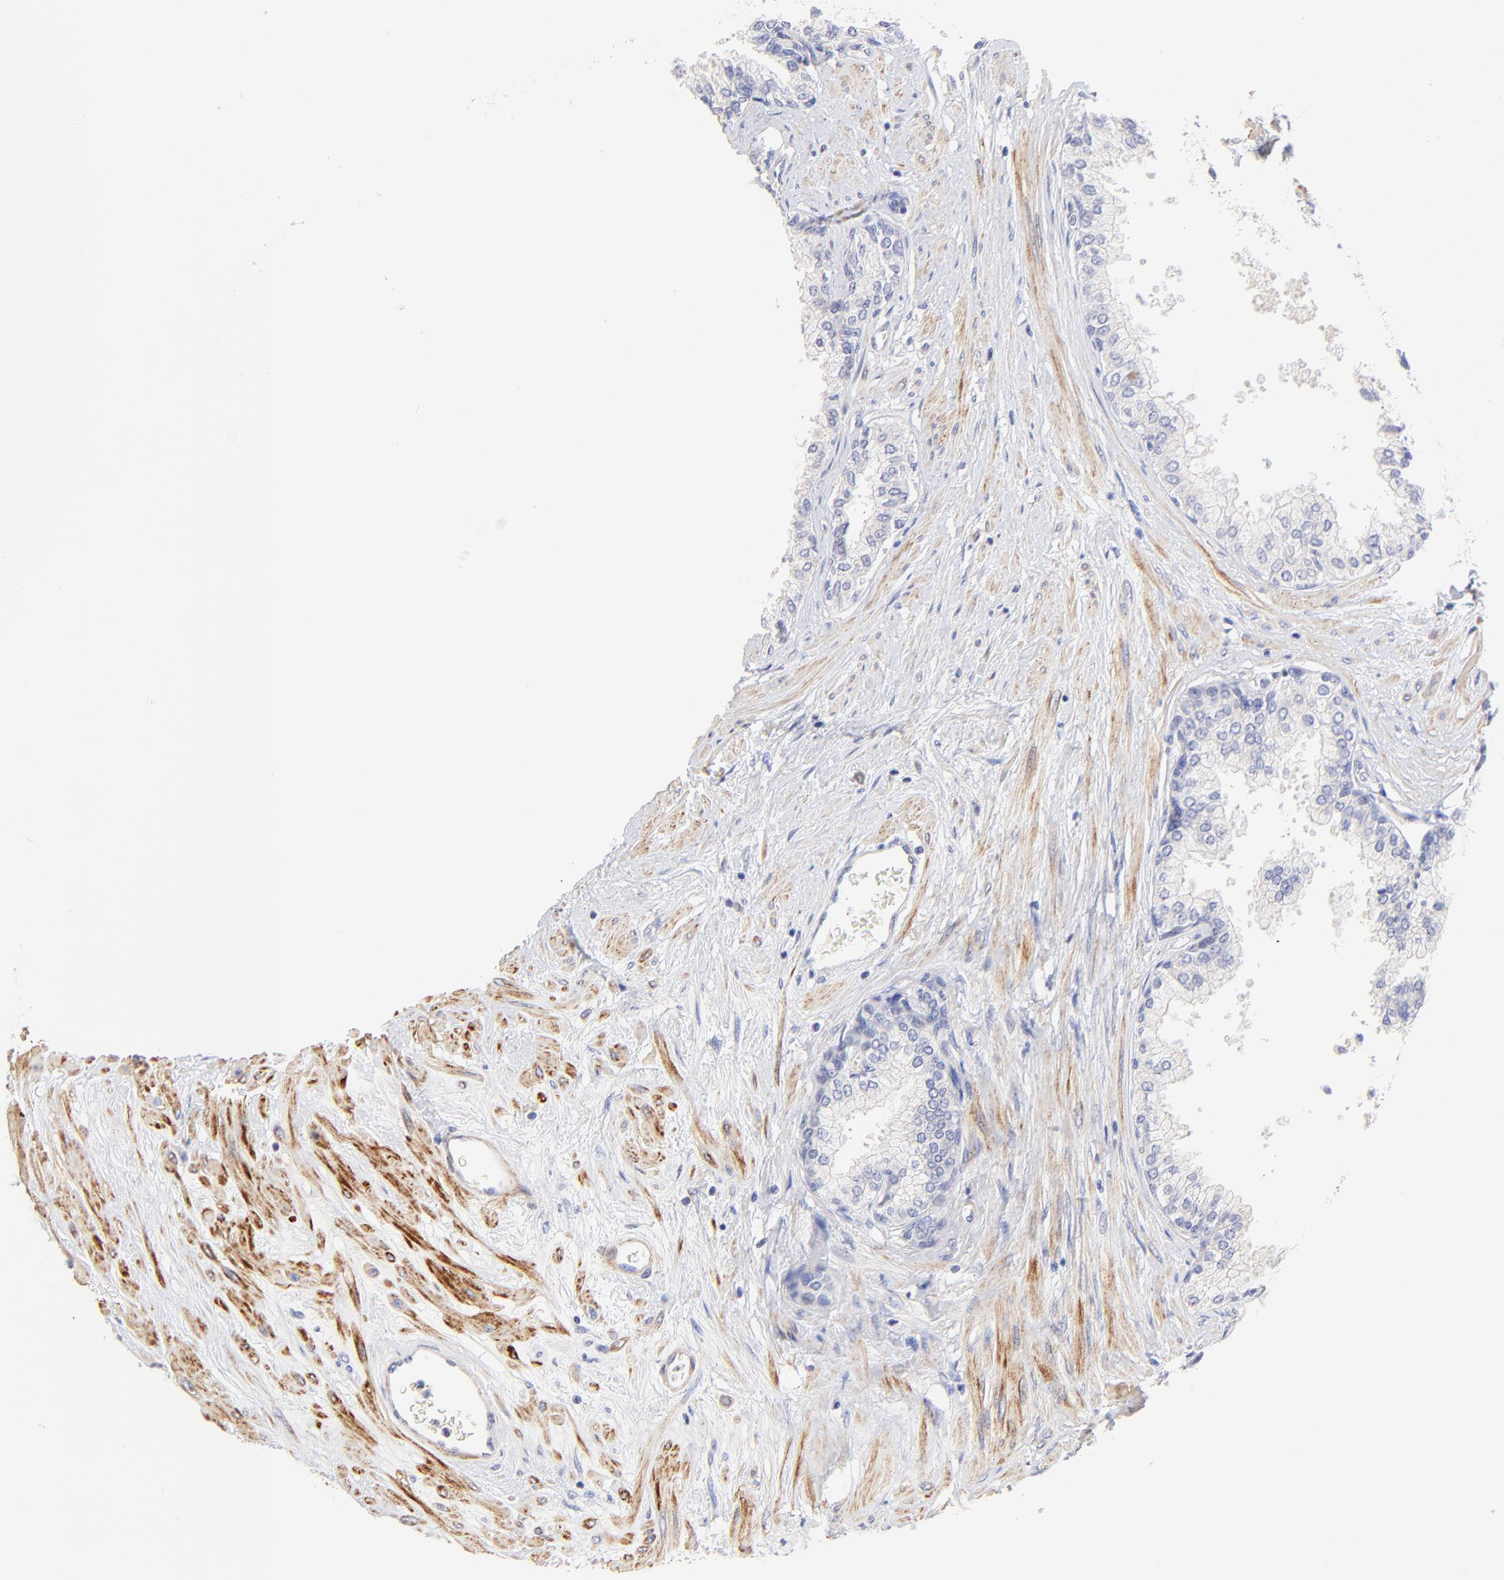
{"staining": {"intensity": "negative", "quantity": "none", "location": "none"}, "tissue": "prostate", "cell_type": "Glandular cells", "image_type": "normal", "snomed": [{"axis": "morphology", "description": "Normal tissue, NOS"}, {"axis": "topography", "description": "Prostate"}], "caption": "The photomicrograph demonstrates no staining of glandular cells in normal prostate. (DAB (3,3'-diaminobenzidine) immunohistochemistry with hematoxylin counter stain).", "gene": "ACTRT1", "patient": {"sex": "male", "age": 60}}